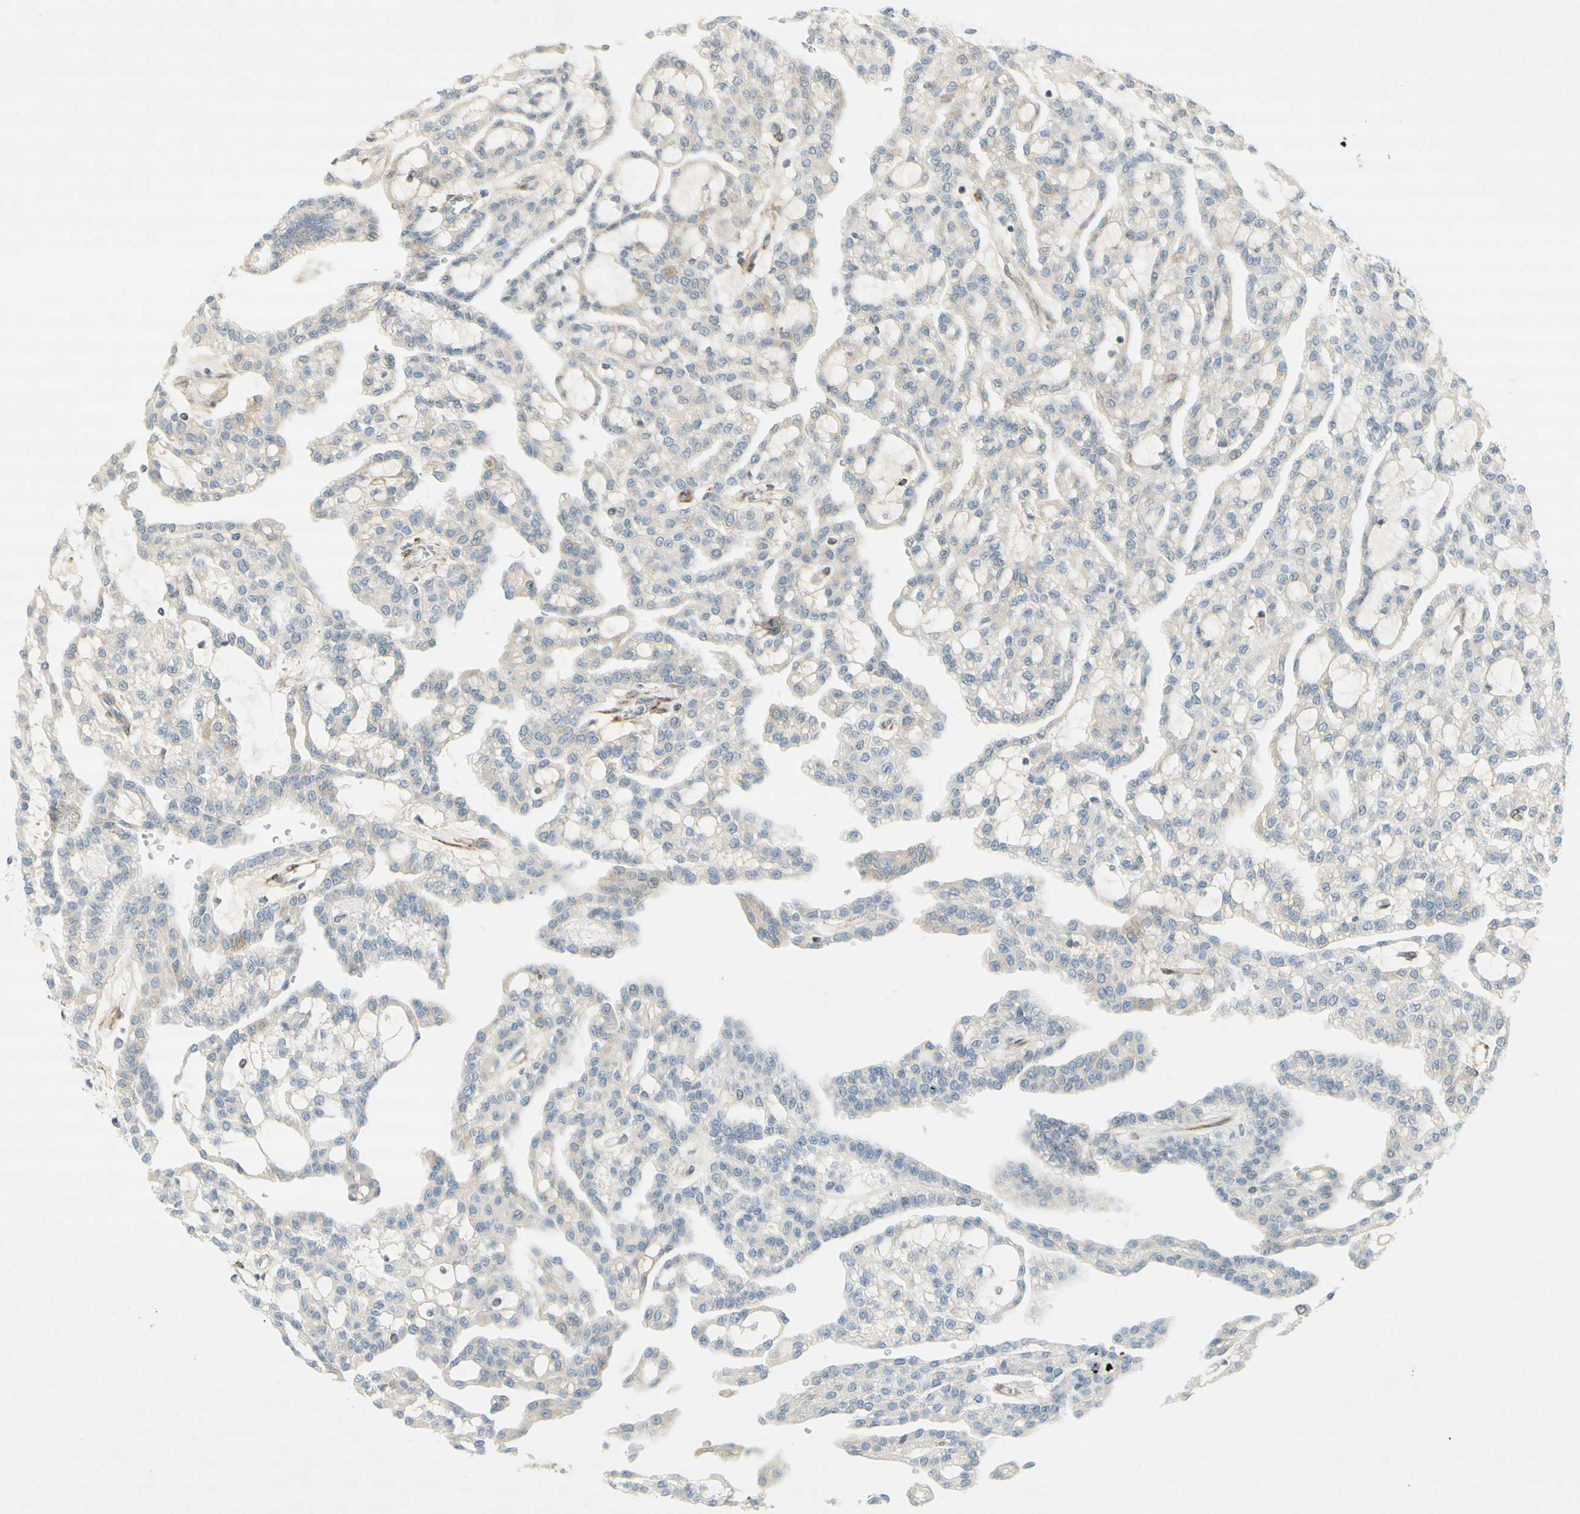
{"staining": {"intensity": "weak", "quantity": "<25%", "location": "cytoplasmic/membranous"}, "tissue": "renal cancer", "cell_type": "Tumor cells", "image_type": "cancer", "snomed": [{"axis": "morphology", "description": "Adenocarcinoma, NOS"}, {"axis": "topography", "description": "Kidney"}], "caption": "IHC image of neoplastic tissue: renal cancer stained with DAB (3,3'-diaminobenzidine) shows no significant protein expression in tumor cells.", "gene": "MAP1B", "patient": {"sex": "male", "age": 63}}